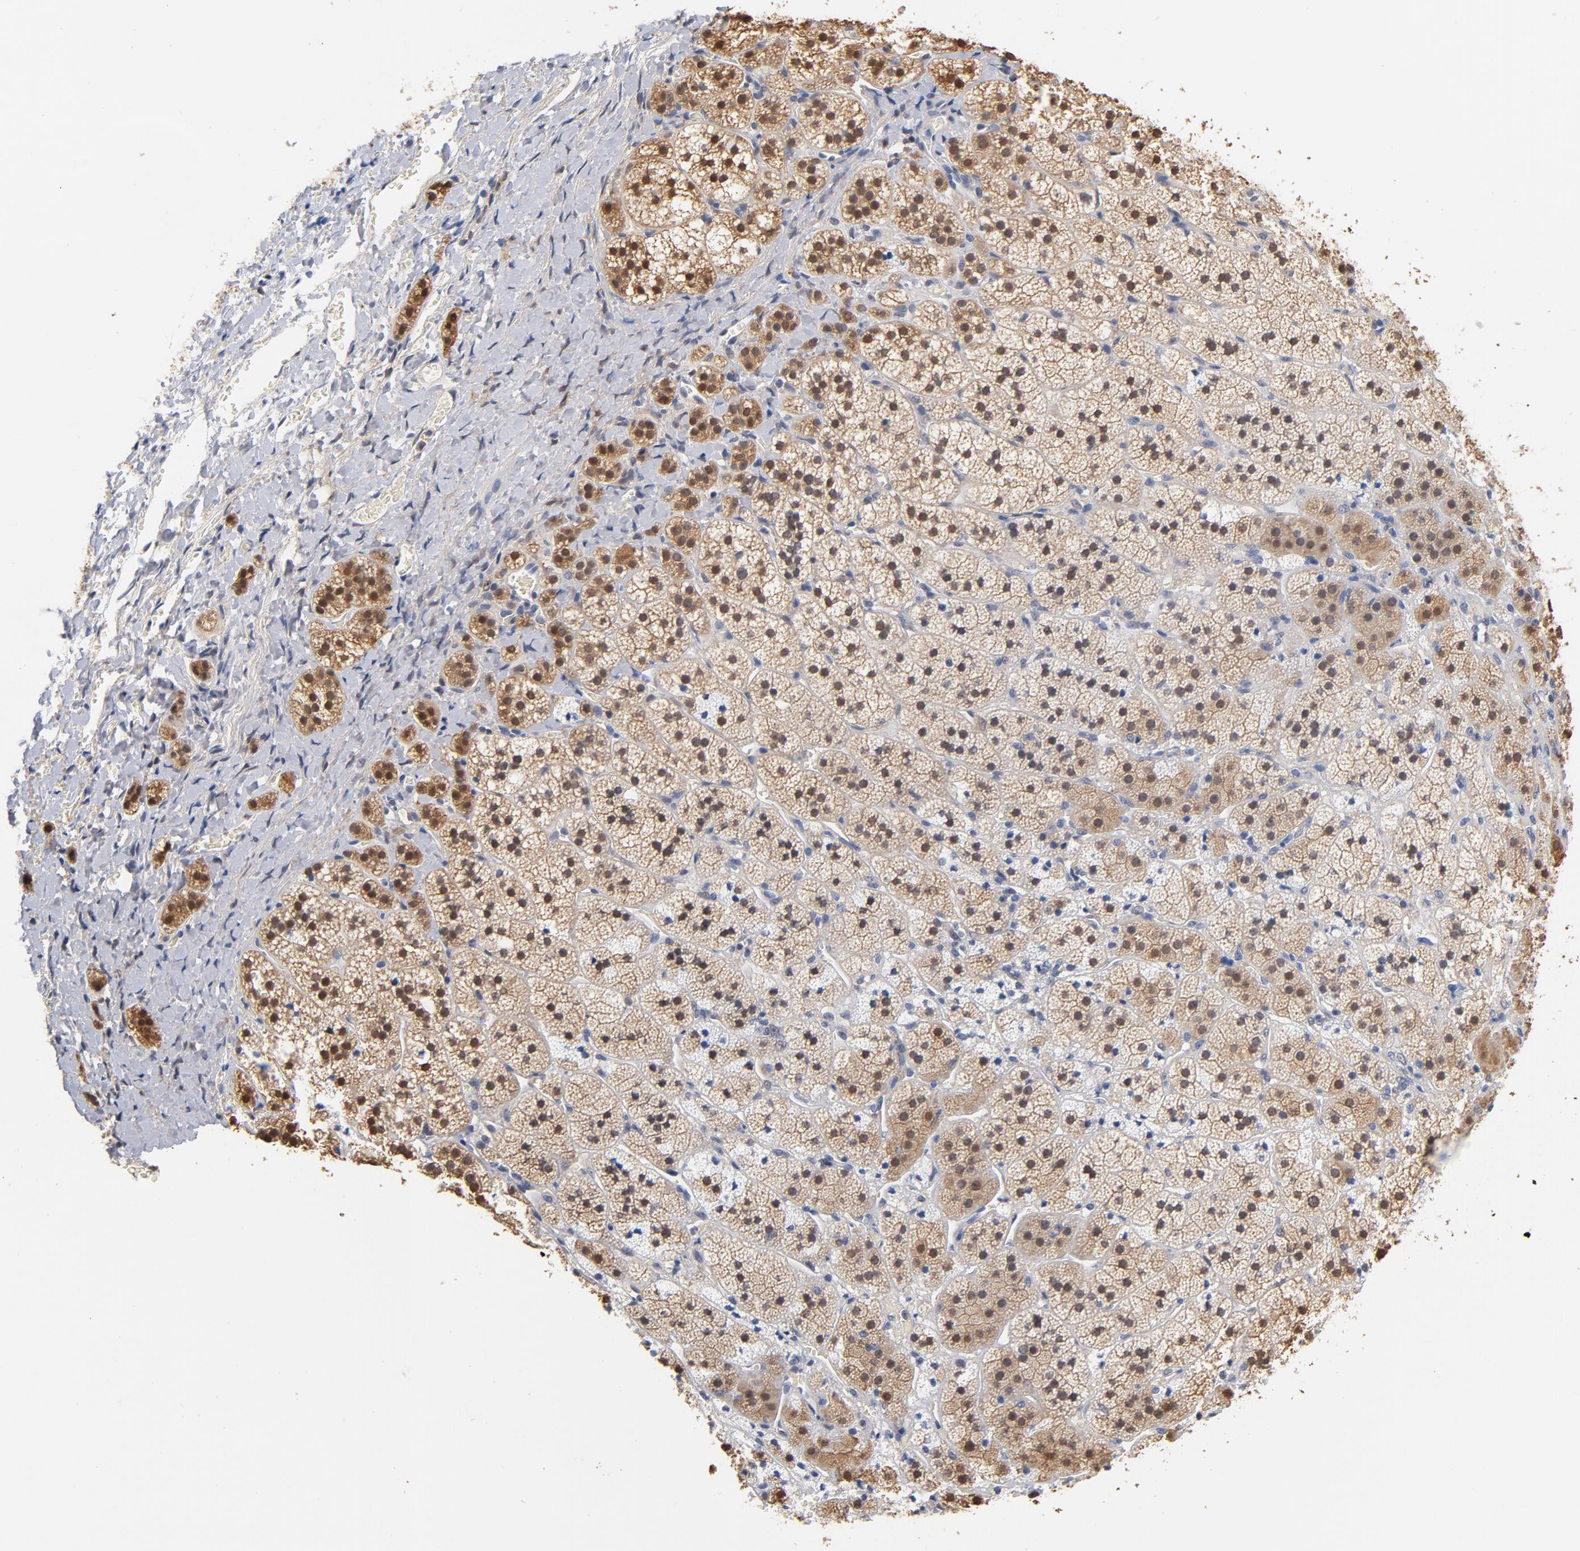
{"staining": {"intensity": "moderate", "quantity": ">75%", "location": "cytoplasmic/membranous"}, "tissue": "adrenal gland", "cell_type": "Glandular cells", "image_type": "normal", "snomed": [{"axis": "morphology", "description": "Normal tissue, NOS"}, {"axis": "topography", "description": "Adrenal gland"}], "caption": "Adrenal gland stained with IHC demonstrates moderate cytoplasmic/membranous staining in about >75% of glandular cells.", "gene": "MIF", "patient": {"sex": "female", "age": 44}}